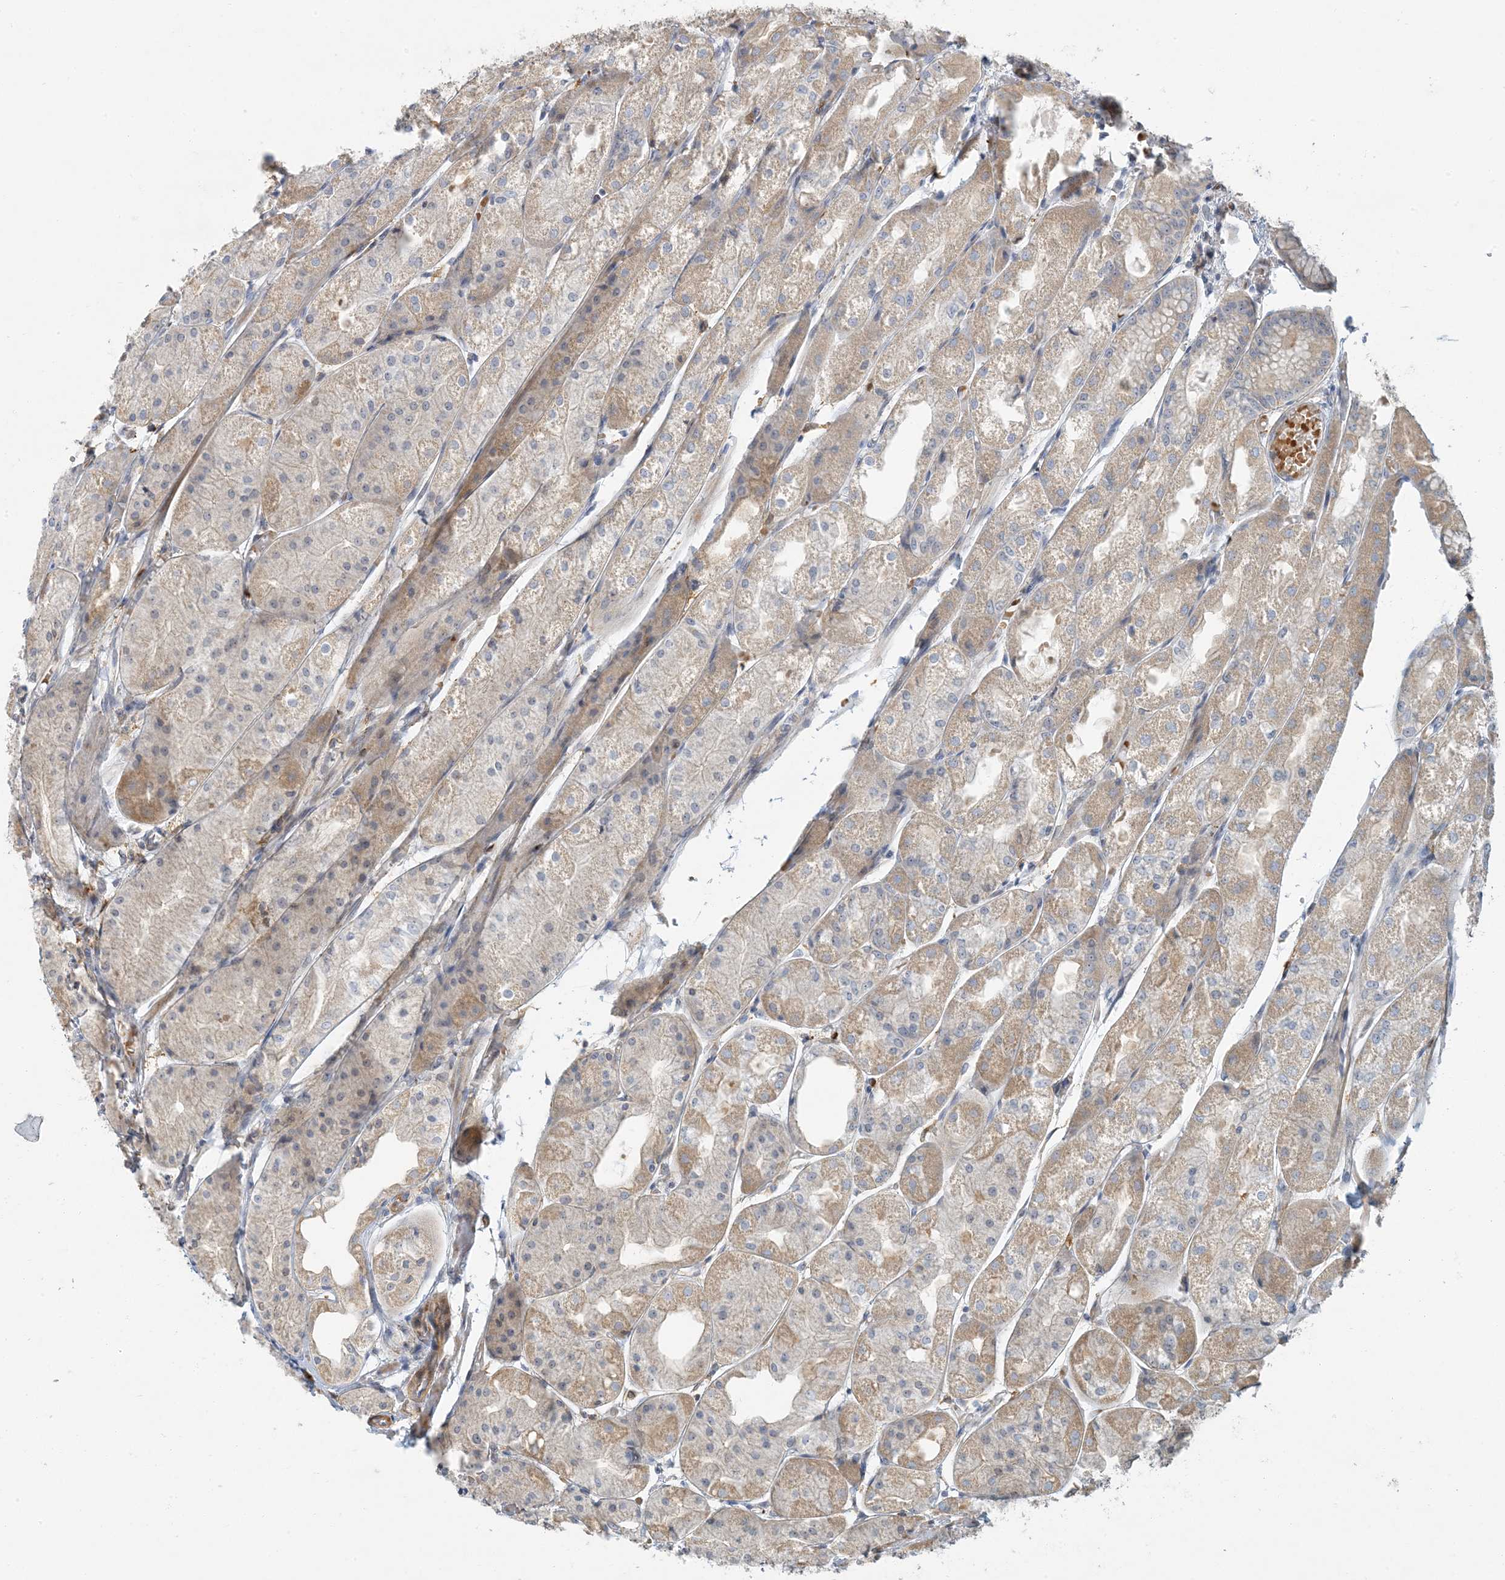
{"staining": {"intensity": "moderate", "quantity": "25%-75%", "location": "cytoplasmic/membranous"}, "tissue": "stomach", "cell_type": "Glandular cells", "image_type": "normal", "snomed": [{"axis": "morphology", "description": "Normal tissue, NOS"}, {"axis": "topography", "description": "Stomach, upper"}], "caption": "Immunohistochemistry (IHC) image of unremarkable stomach: human stomach stained using immunohistochemistry reveals medium levels of moderate protein expression localized specifically in the cytoplasmic/membranous of glandular cells, appearing as a cytoplasmic/membranous brown color.", "gene": "LTN1", "patient": {"sex": "male", "age": 72}}